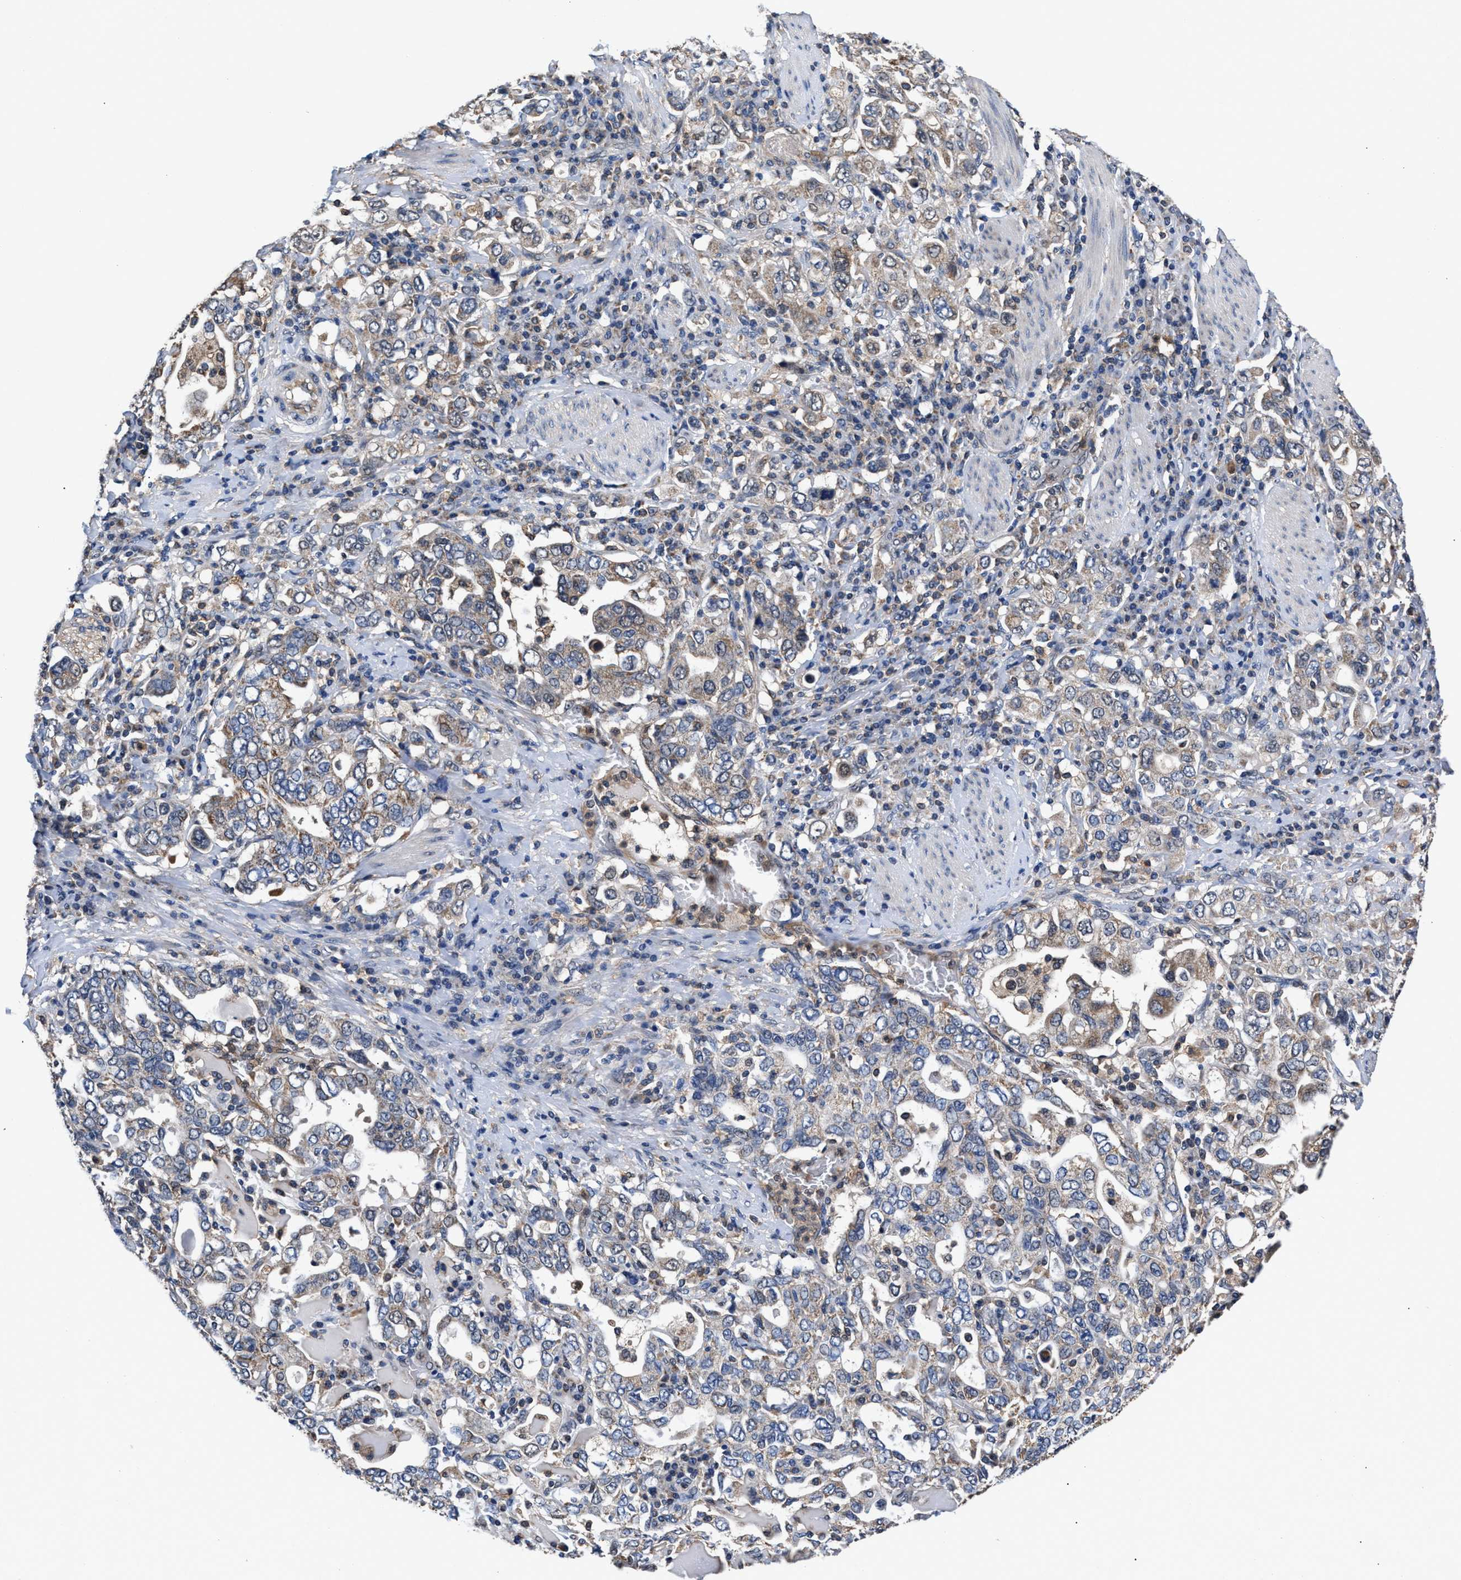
{"staining": {"intensity": "weak", "quantity": "25%-75%", "location": "cytoplasmic/membranous"}, "tissue": "stomach cancer", "cell_type": "Tumor cells", "image_type": "cancer", "snomed": [{"axis": "morphology", "description": "Adenocarcinoma, NOS"}, {"axis": "topography", "description": "Stomach, upper"}], "caption": "The histopathology image shows staining of adenocarcinoma (stomach), revealing weak cytoplasmic/membranous protein staining (brown color) within tumor cells. (IHC, brightfield microscopy, high magnification).", "gene": "ACLY", "patient": {"sex": "male", "age": 62}}